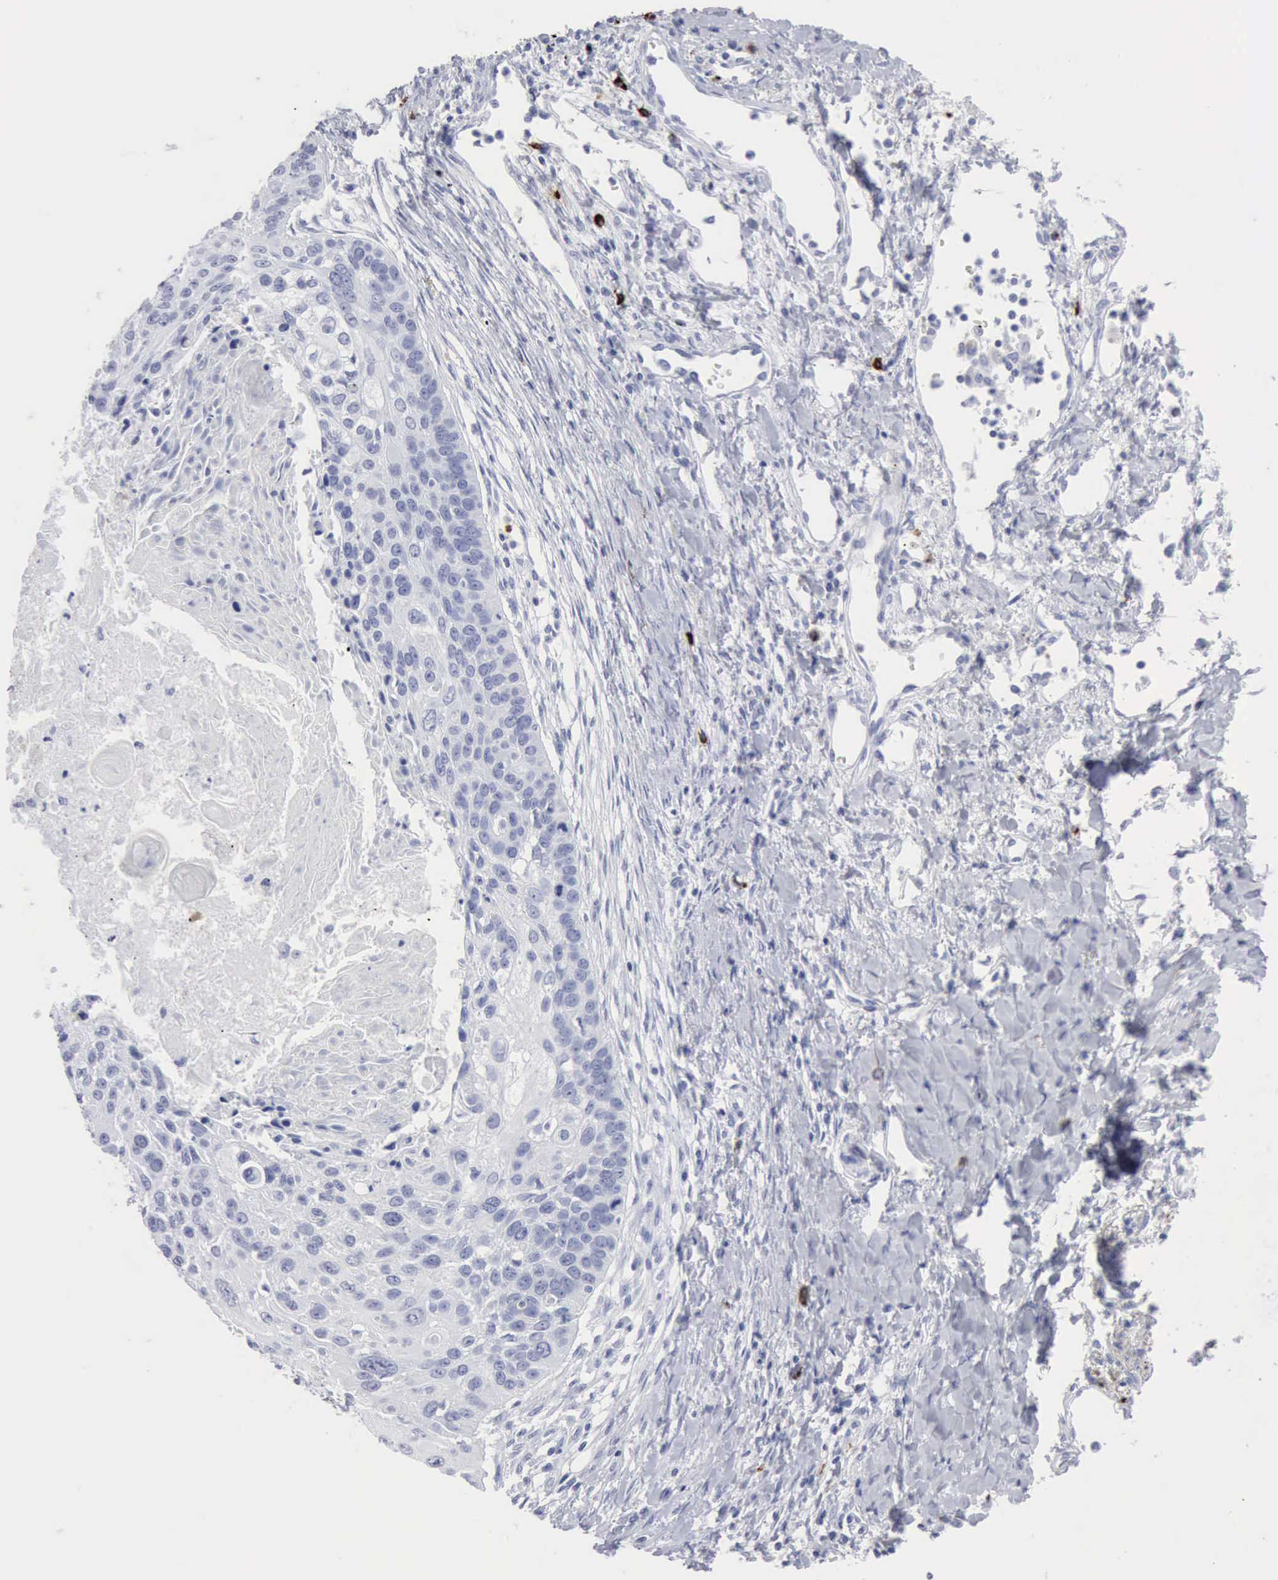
{"staining": {"intensity": "negative", "quantity": "none", "location": "none"}, "tissue": "lung cancer", "cell_type": "Tumor cells", "image_type": "cancer", "snomed": [{"axis": "morphology", "description": "Squamous cell carcinoma, NOS"}, {"axis": "topography", "description": "Lung"}], "caption": "IHC micrograph of neoplastic tissue: lung cancer stained with DAB exhibits no significant protein positivity in tumor cells.", "gene": "CMA1", "patient": {"sex": "male", "age": 71}}